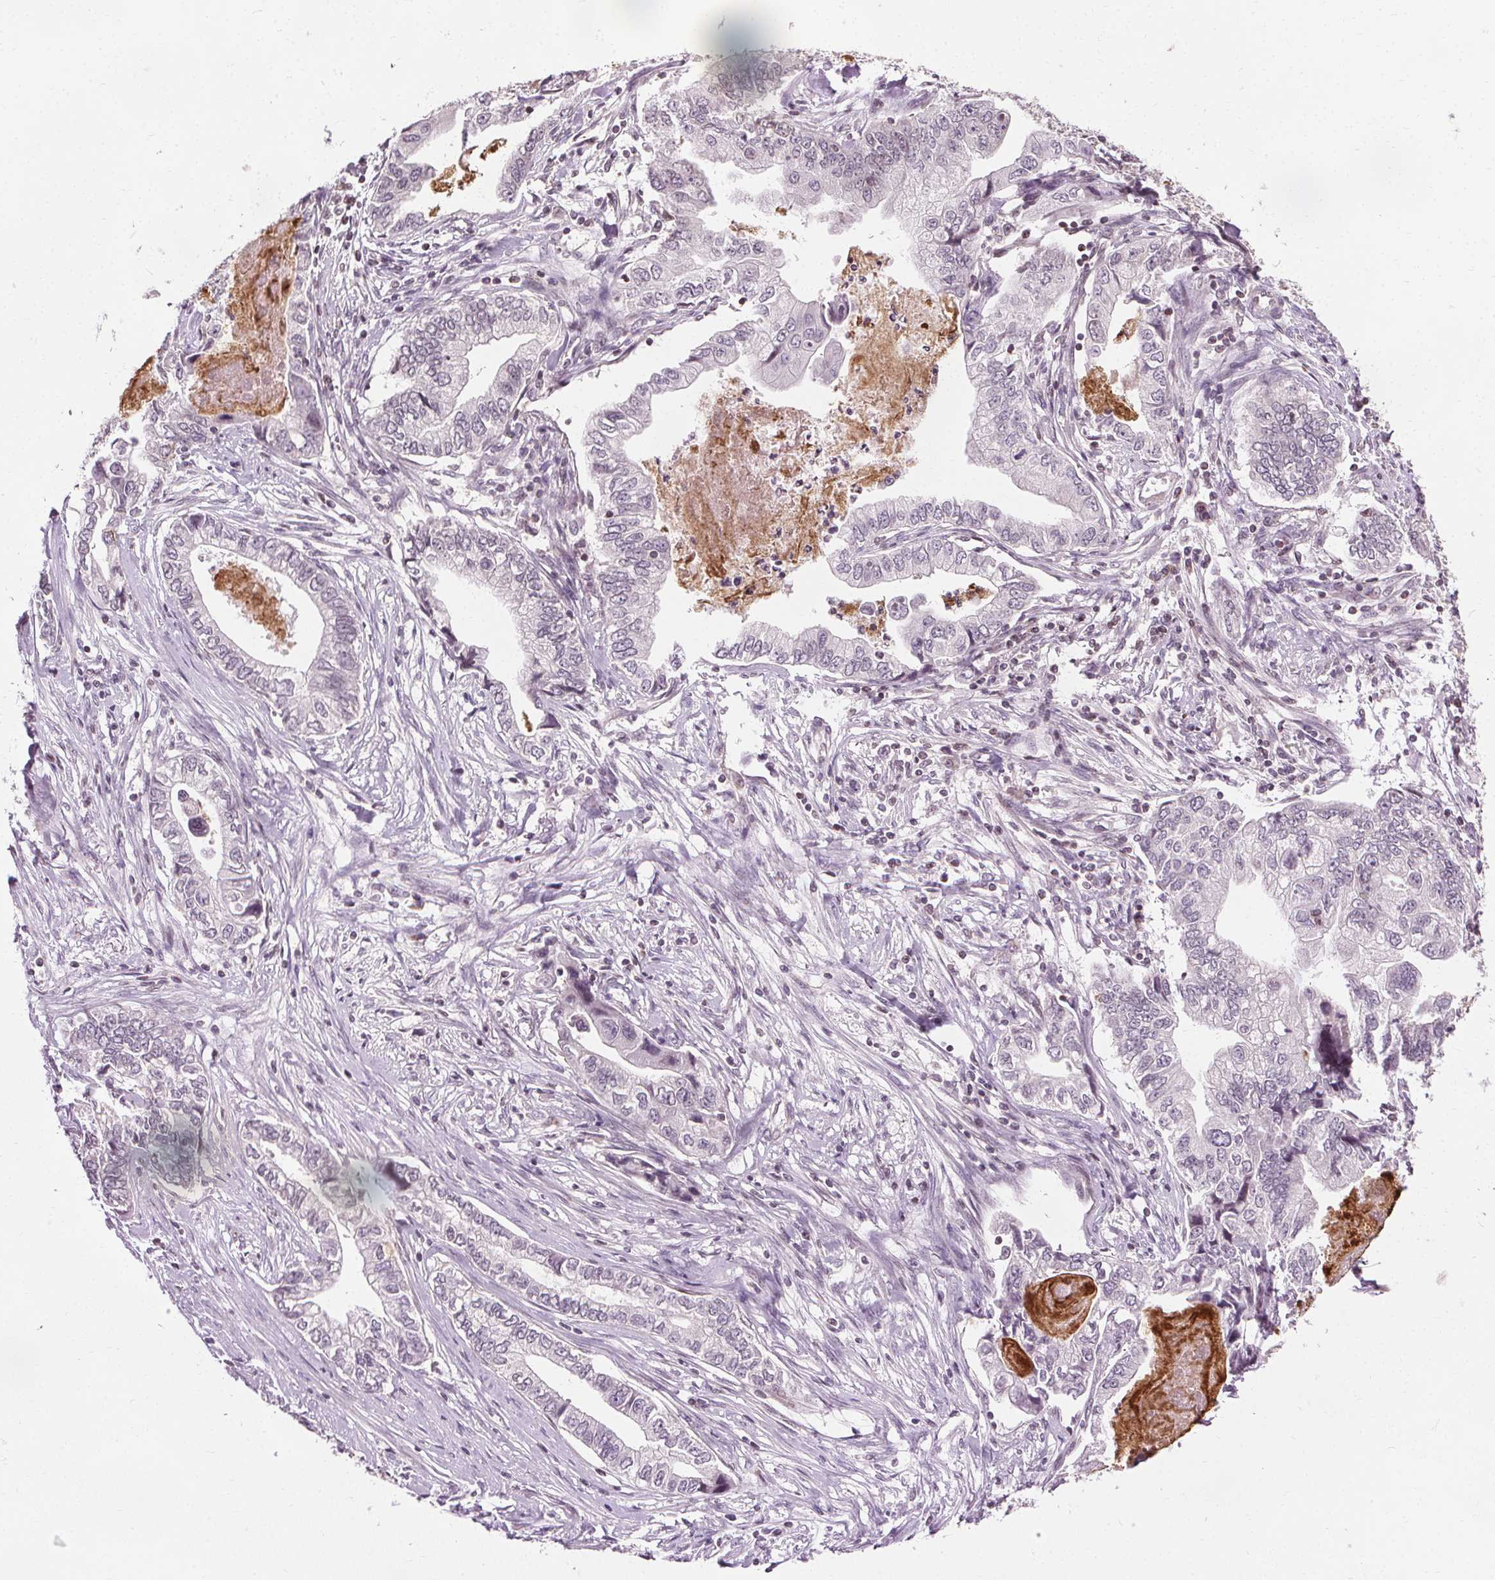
{"staining": {"intensity": "negative", "quantity": "none", "location": "none"}, "tissue": "stomach cancer", "cell_type": "Tumor cells", "image_type": "cancer", "snomed": [{"axis": "morphology", "description": "Adenocarcinoma, NOS"}, {"axis": "topography", "description": "Pancreas"}, {"axis": "topography", "description": "Stomach, upper"}], "caption": "Tumor cells show no significant protein staining in stomach adenocarcinoma.", "gene": "LFNG", "patient": {"sex": "male", "age": 77}}